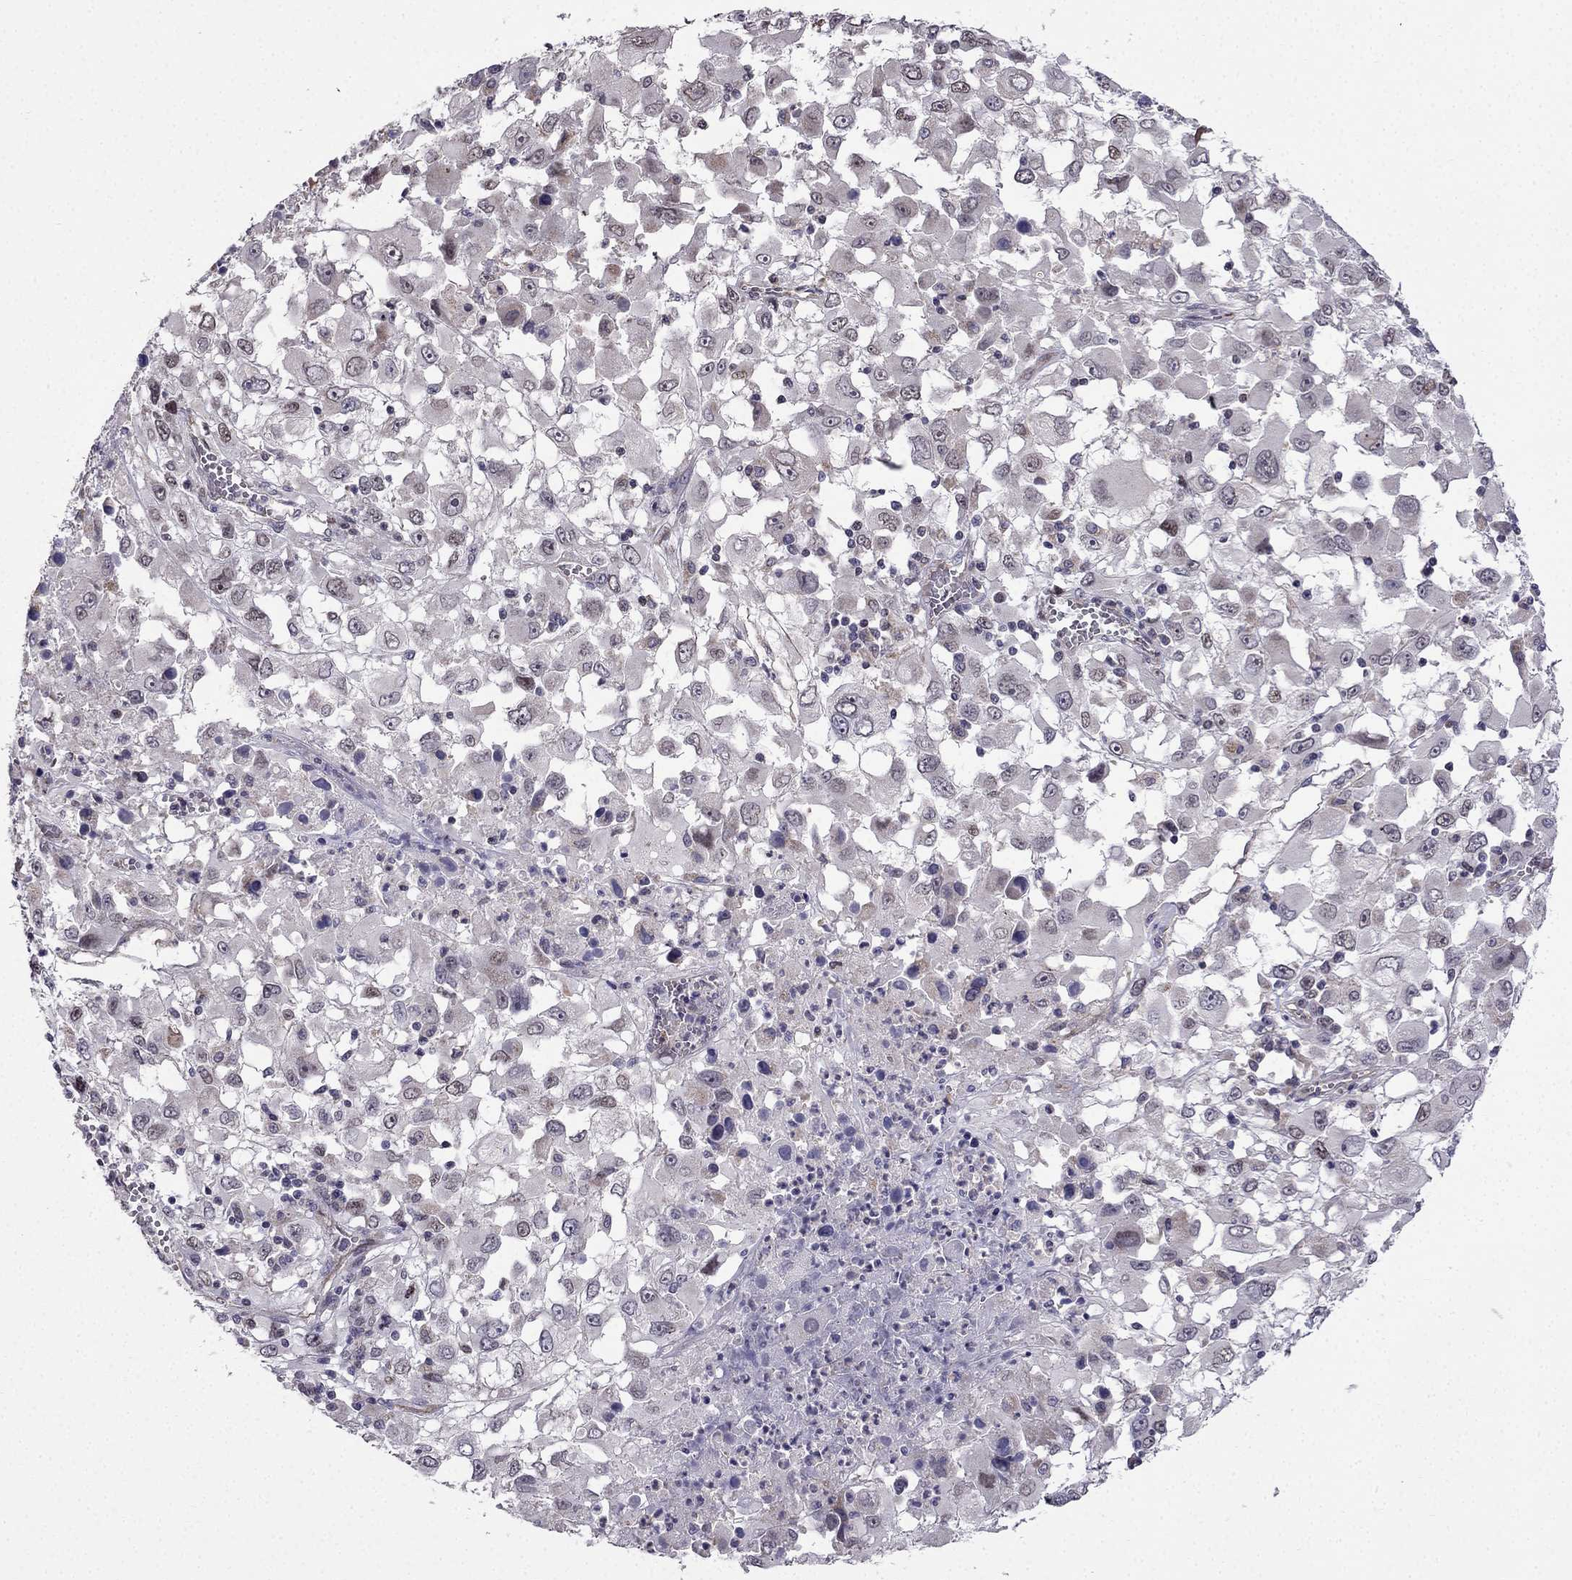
{"staining": {"intensity": "negative", "quantity": "none", "location": "none"}, "tissue": "melanoma", "cell_type": "Tumor cells", "image_type": "cancer", "snomed": [{"axis": "morphology", "description": "Malignant melanoma, Metastatic site"}, {"axis": "topography", "description": "Soft tissue"}], "caption": "Micrograph shows no protein expression in tumor cells of malignant melanoma (metastatic site) tissue.", "gene": "SLC6A2", "patient": {"sex": "male", "age": 50}}